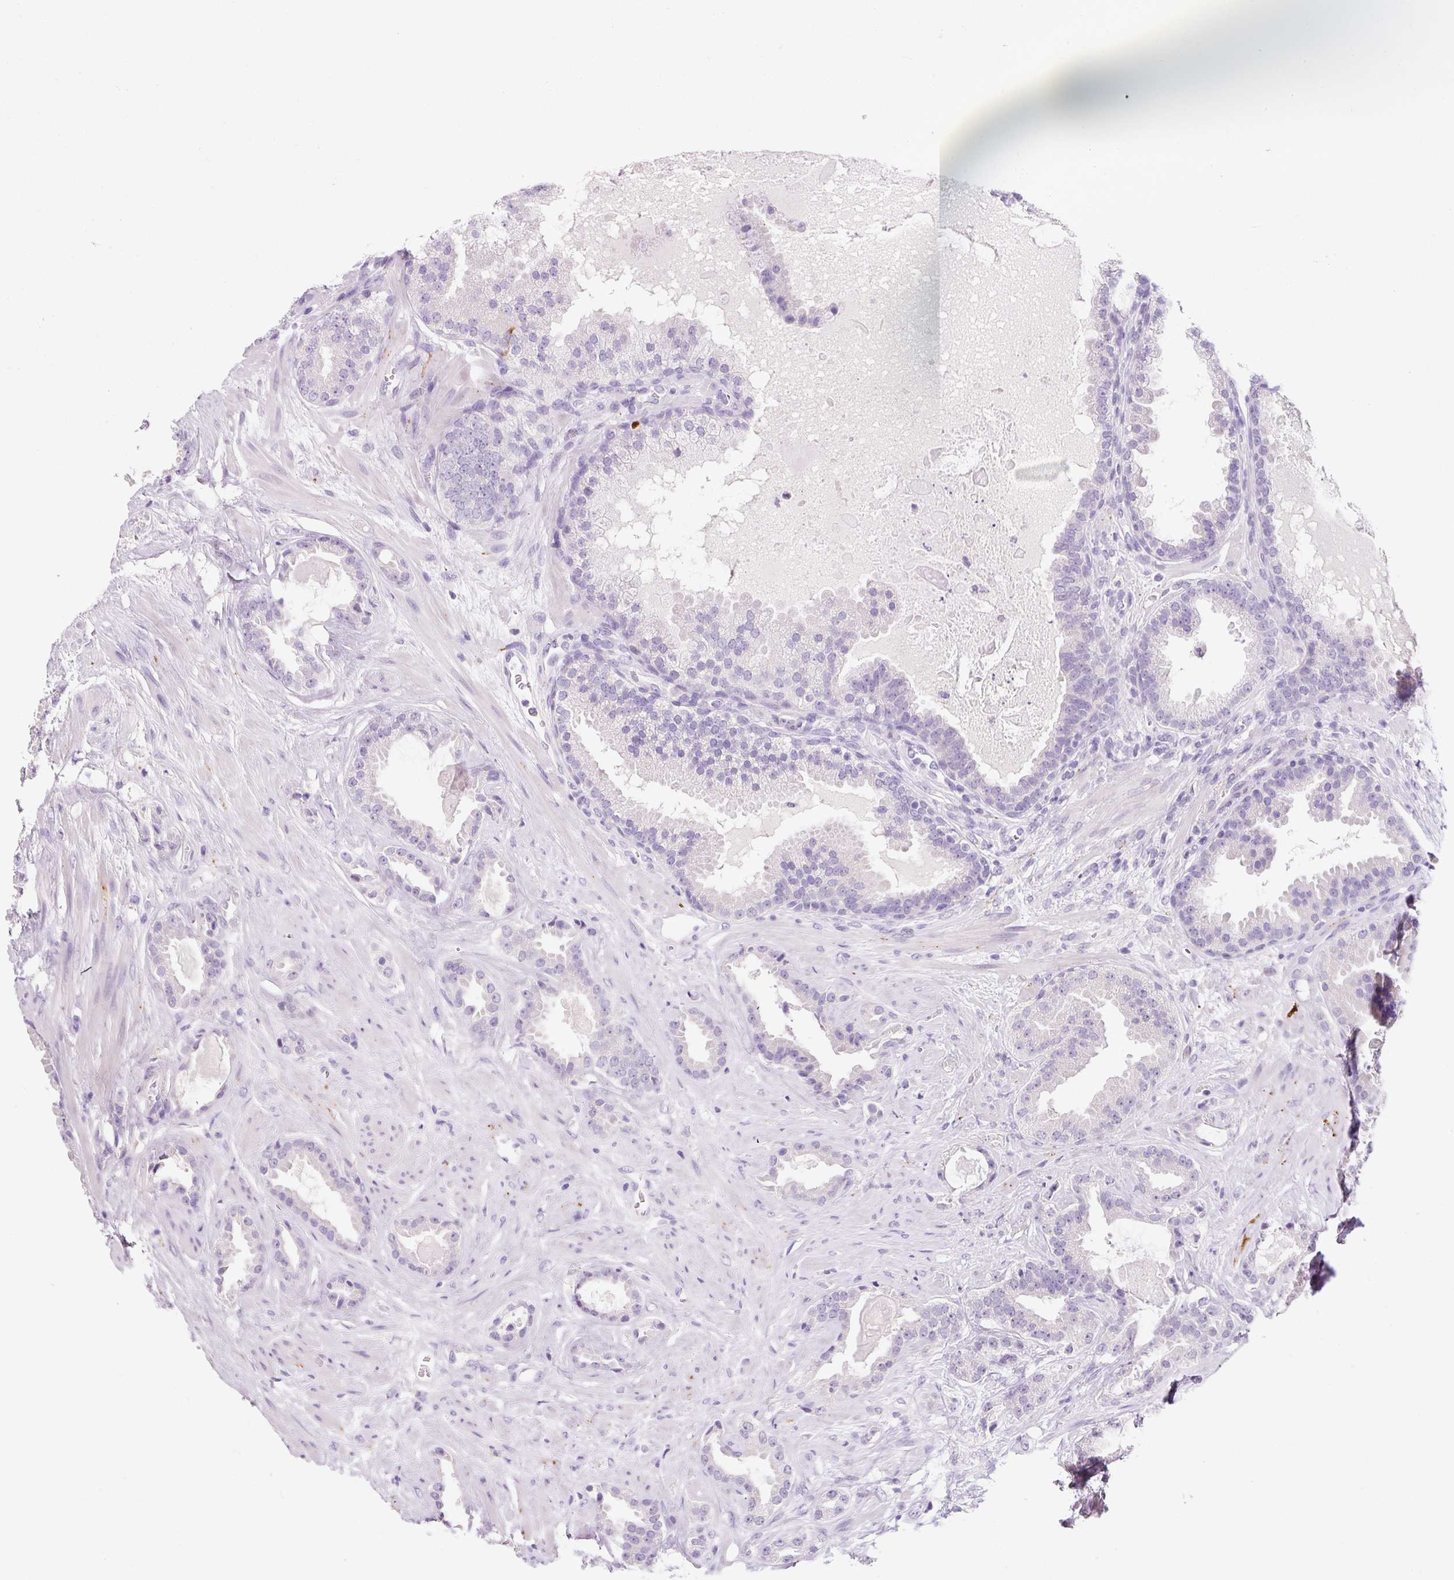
{"staining": {"intensity": "negative", "quantity": "none", "location": "none"}, "tissue": "prostate cancer", "cell_type": "Tumor cells", "image_type": "cancer", "snomed": [{"axis": "morphology", "description": "Adenocarcinoma, Low grade"}, {"axis": "topography", "description": "Prostate"}], "caption": "Immunohistochemistry (IHC) photomicrograph of human prostate adenocarcinoma (low-grade) stained for a protein (brown), which exhibits no expression in tumor cells.", "gene": "SYP", "patient": {"sex": "male", "age": 62}}